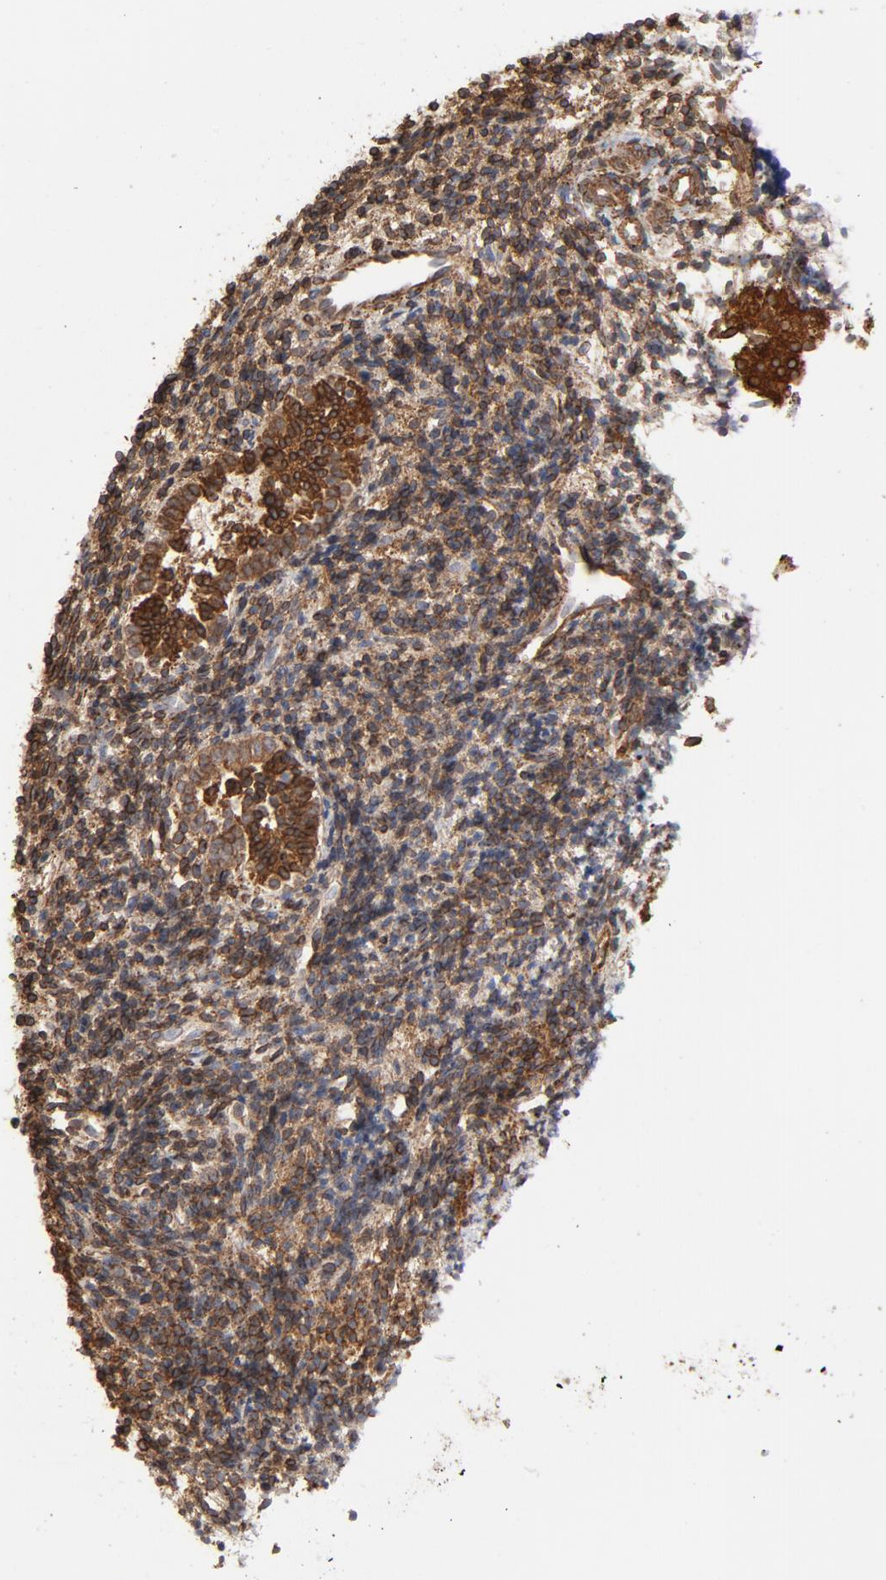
{"staining": {"intensity": "strong", "quantity": ">75%", "location": "cytoplasmic/membranous"}, "tissue": "endometrium", "cell_type": "Cells in endometrial stroma", "image_type": "normal", "snomed": [{"axis": "morphology", "description": "Normal tissue, NOS"}, {"axis": "topography", "description": "Uterus"}, {"axis": "topography", "description": "Endometrium"}], "caption": "IHC histopathology image of normal endometrium: human endometrium stained using immunohistochemistry shows high levels of strong protein expression localized specifically in the cytoplasmic/membranous of cells in endometrial stroma, appearing as a cytoplasmic/membranous brown color.", "gene": "CANX", "patient": {"sex": "female", "age": 33}}